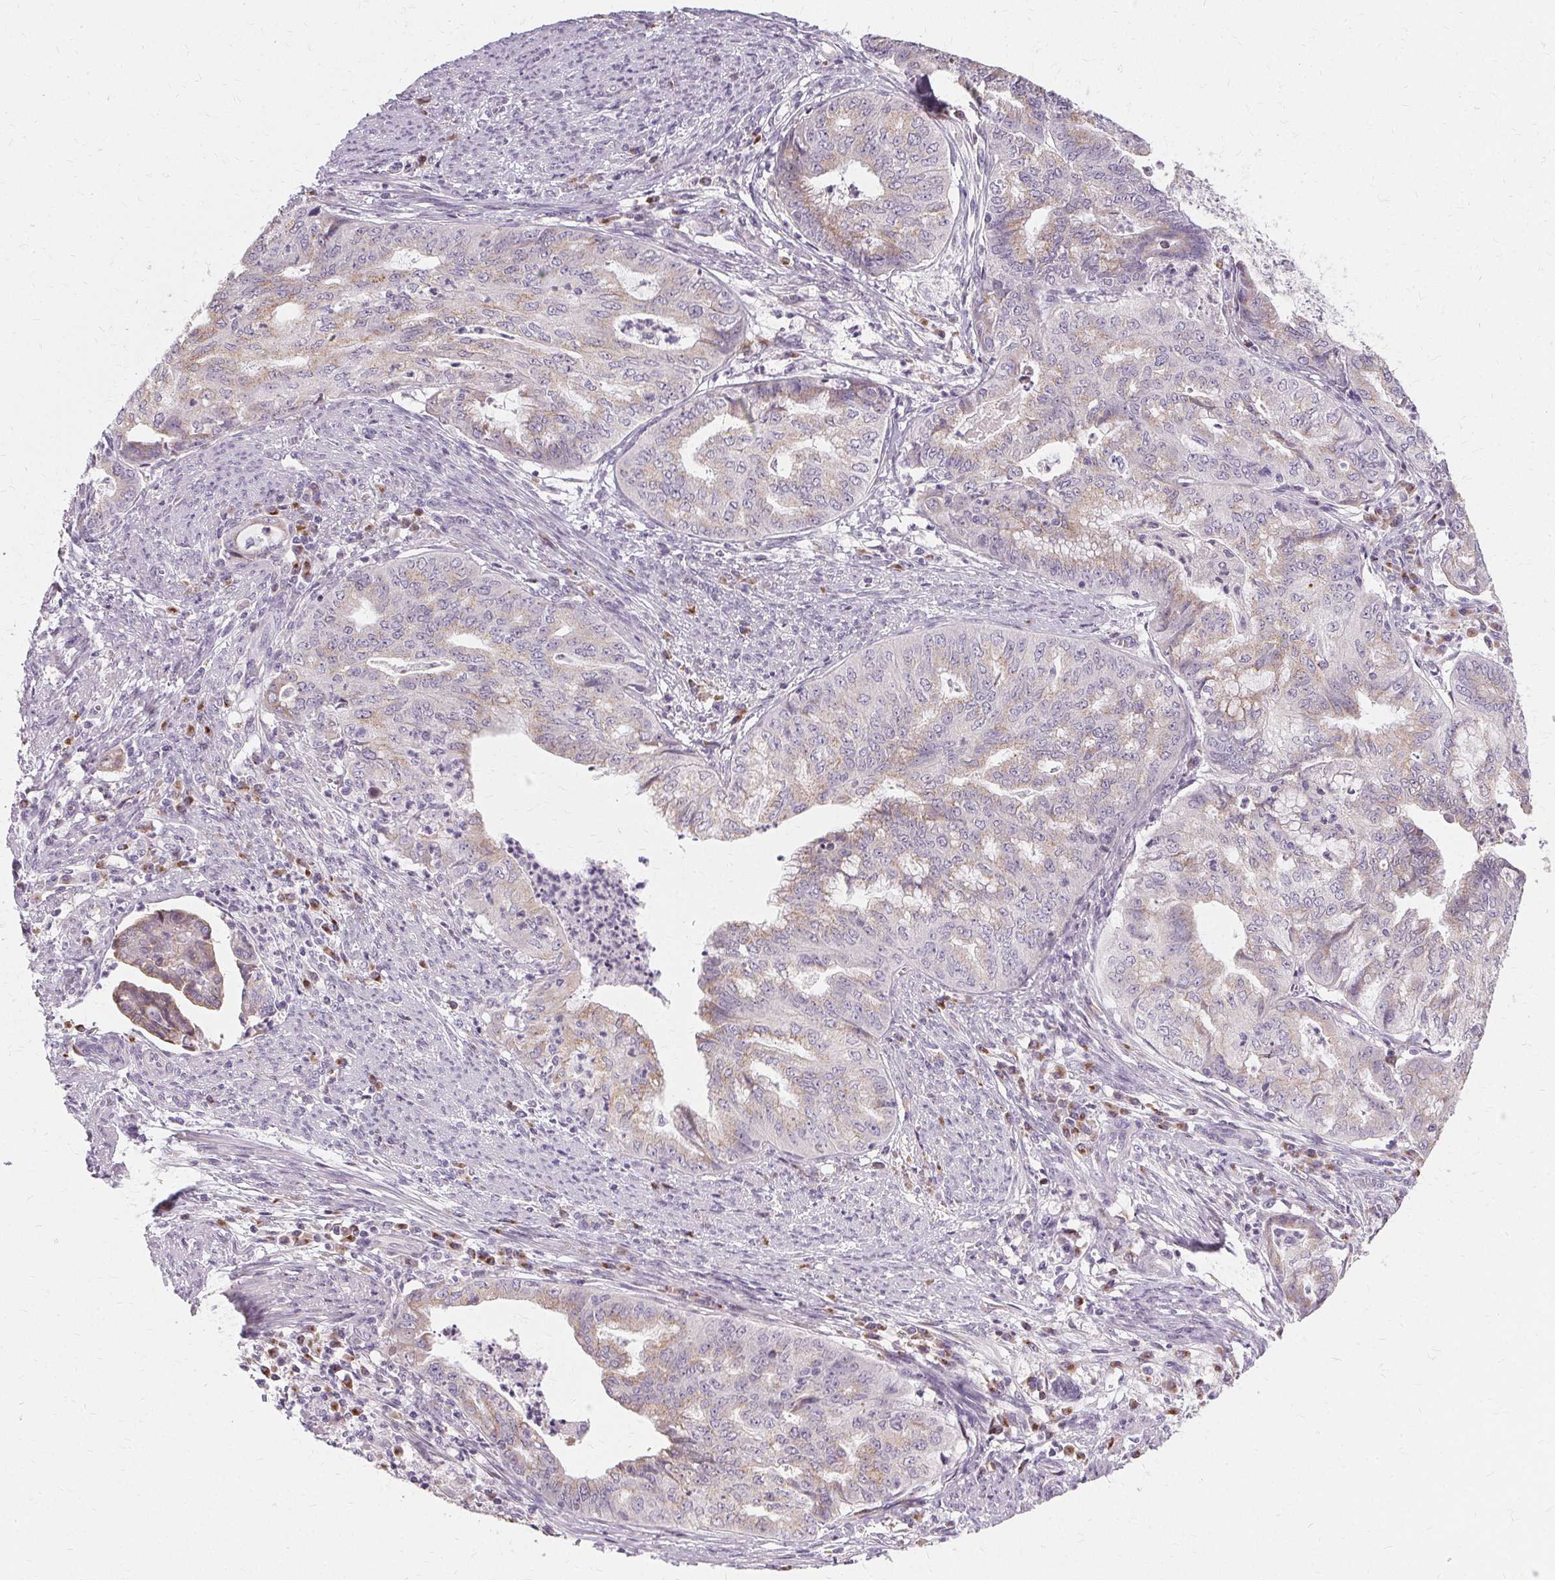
{"staining": {"intensity": "weak", "quantity": "25%-75%", "location": "cytoplasmic/membranous"}, "tissue": "endometrial cancer", "cell_type": "Tumor cells", "image_type": "cancer", "snomed": [{"axis": "morphology", "description": "Adenocarcinoma, NOS"}, {"axis": "topography", "description": "Endometrium"}], "caption": "Tumor cells display weak cytoplasmic/membranous expression in about 25%-75% of cells in endometrial cancer.", "gene": "FCRL3", "patient": {"sex": "female", "age": 79}}